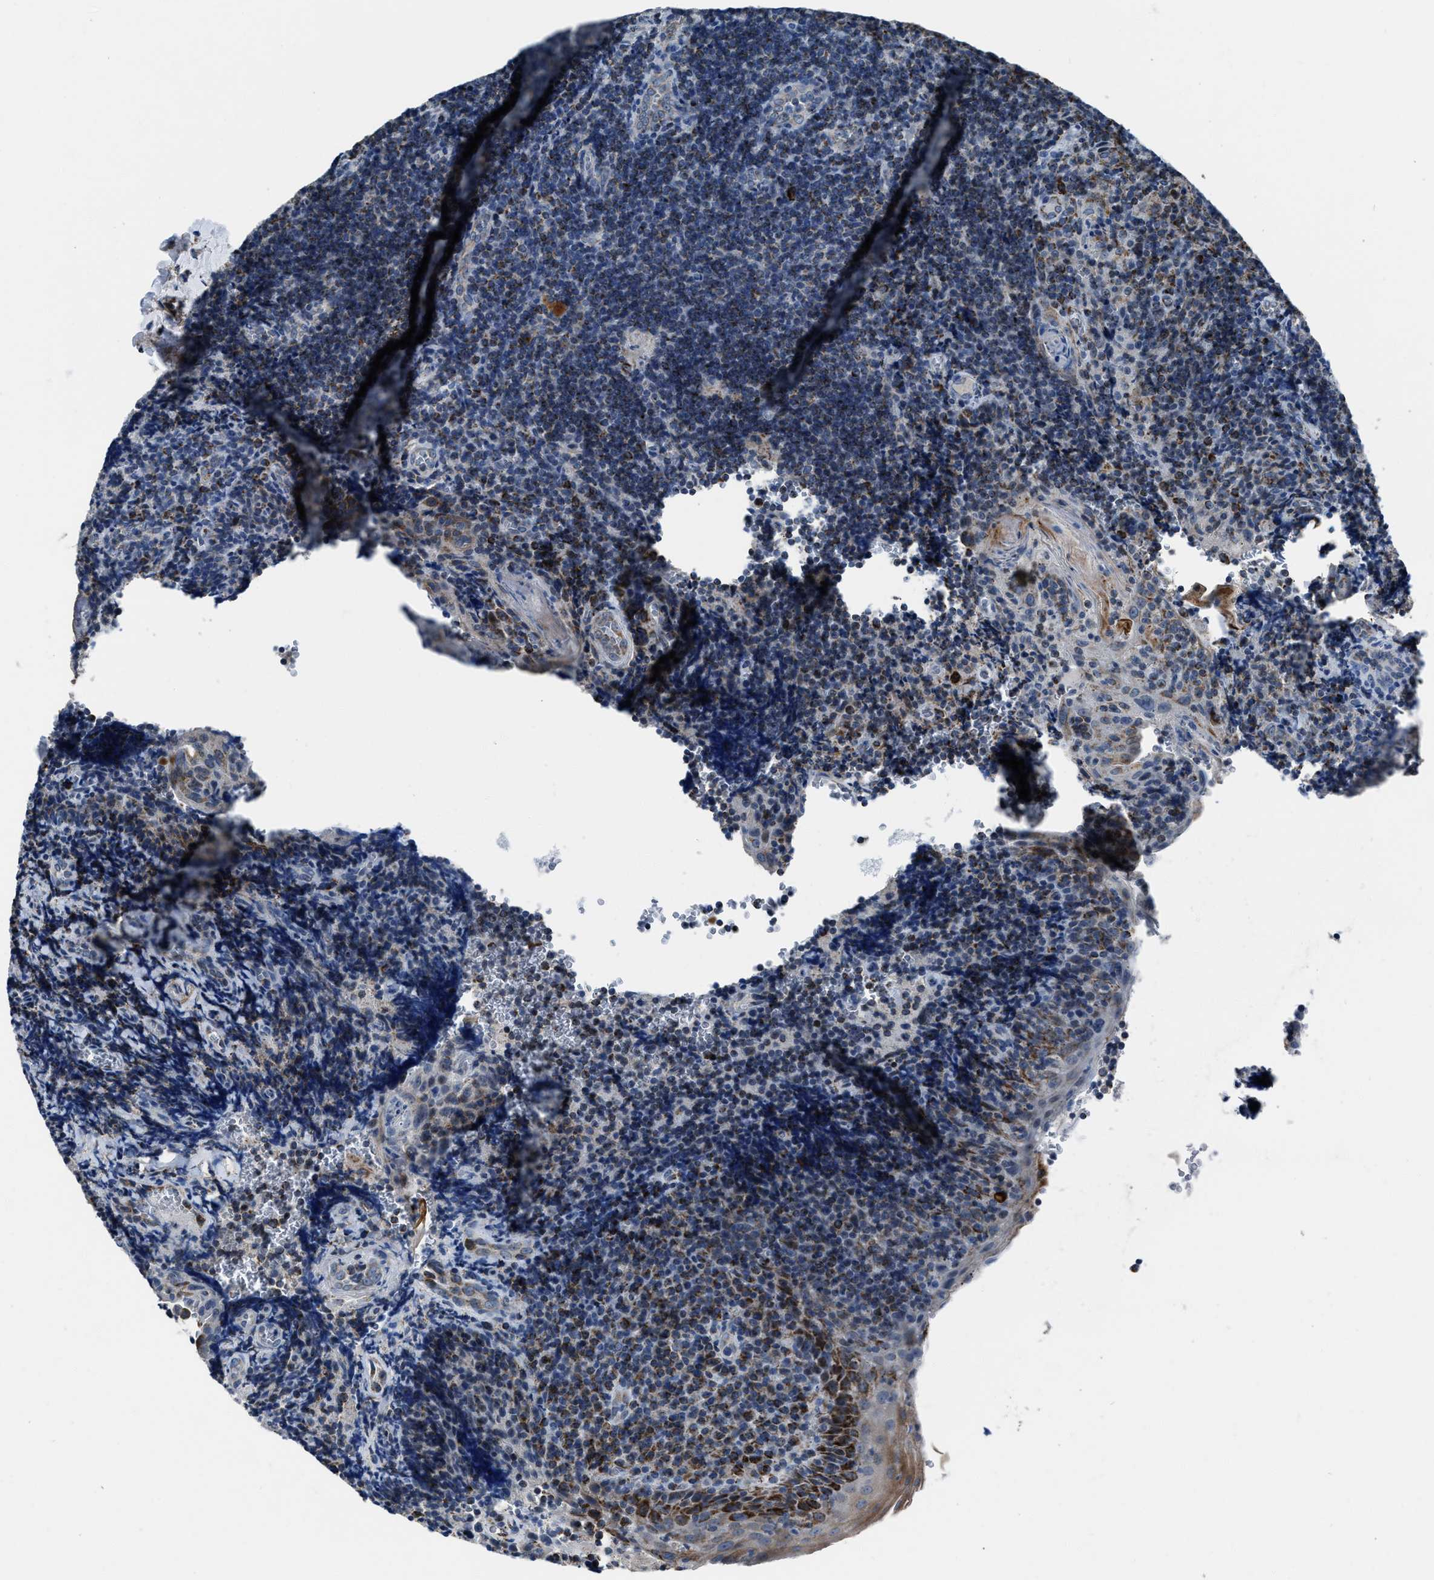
{"staining": {"intensity": "strong", "quantity": "25%-75%", "location": "cytoplasmic/membranous"}, "tissue": "tonsil", "cell_type": "Germinal center cells", "image_type": "normal", "snomed": [{"axis": "morphology", "description": "Normal tissue, NOS"}, {"axis": "morphology", "description": "Inflammation, NOS"}, {"axis": "topography", "description": "Tonsil"}], "caption": "Protein staining by IHC displays strong cytoplasmic/membranous expression in about 25%-75% of germinal center cells in unremarkable tonsil.", "gene": "NSD3", "patient": {"sex": "female", "age": 31}}